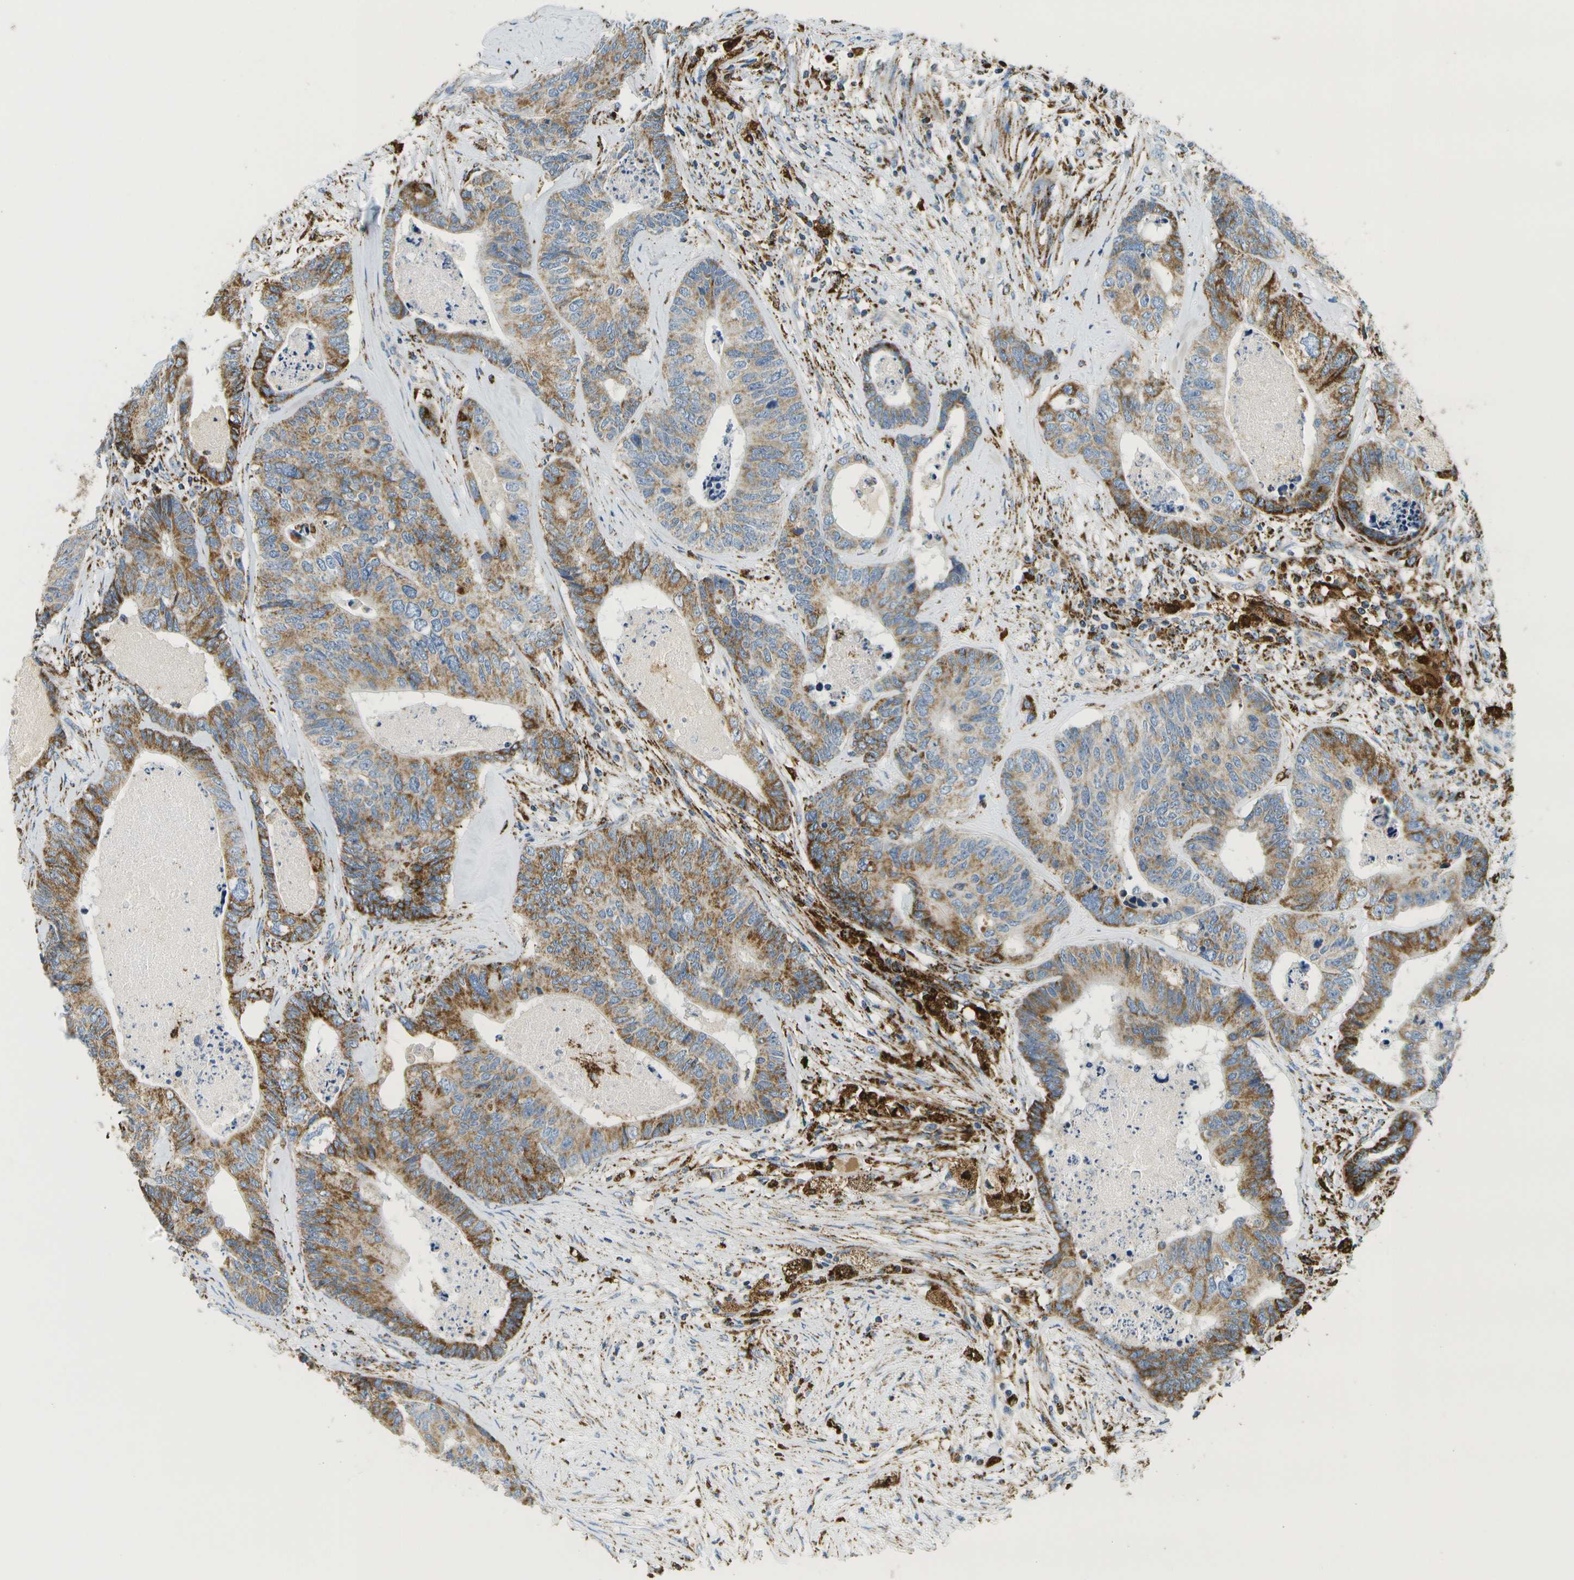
{"staining": {"intensity": "moderate", "quantity": ">75%", "location": "cytoplasmic/membranous"}, "tissue": "colorectal cancer", "cell_type": "Tumor cells", "image_type": "cancer", "snomed": [{"axis": "morphology", "description": "Adenocarcinoma, NOS"}, {"axis": "topography", "description": "Colon"}], "caption": "Colorectal adenocarcinoma stained with IHC demonstrates moderate cytoplasmic/membranous positivity in about >75% of tumor cells.", "gene": "HLCS", "patient": {"sex": "female", "age": 67}}